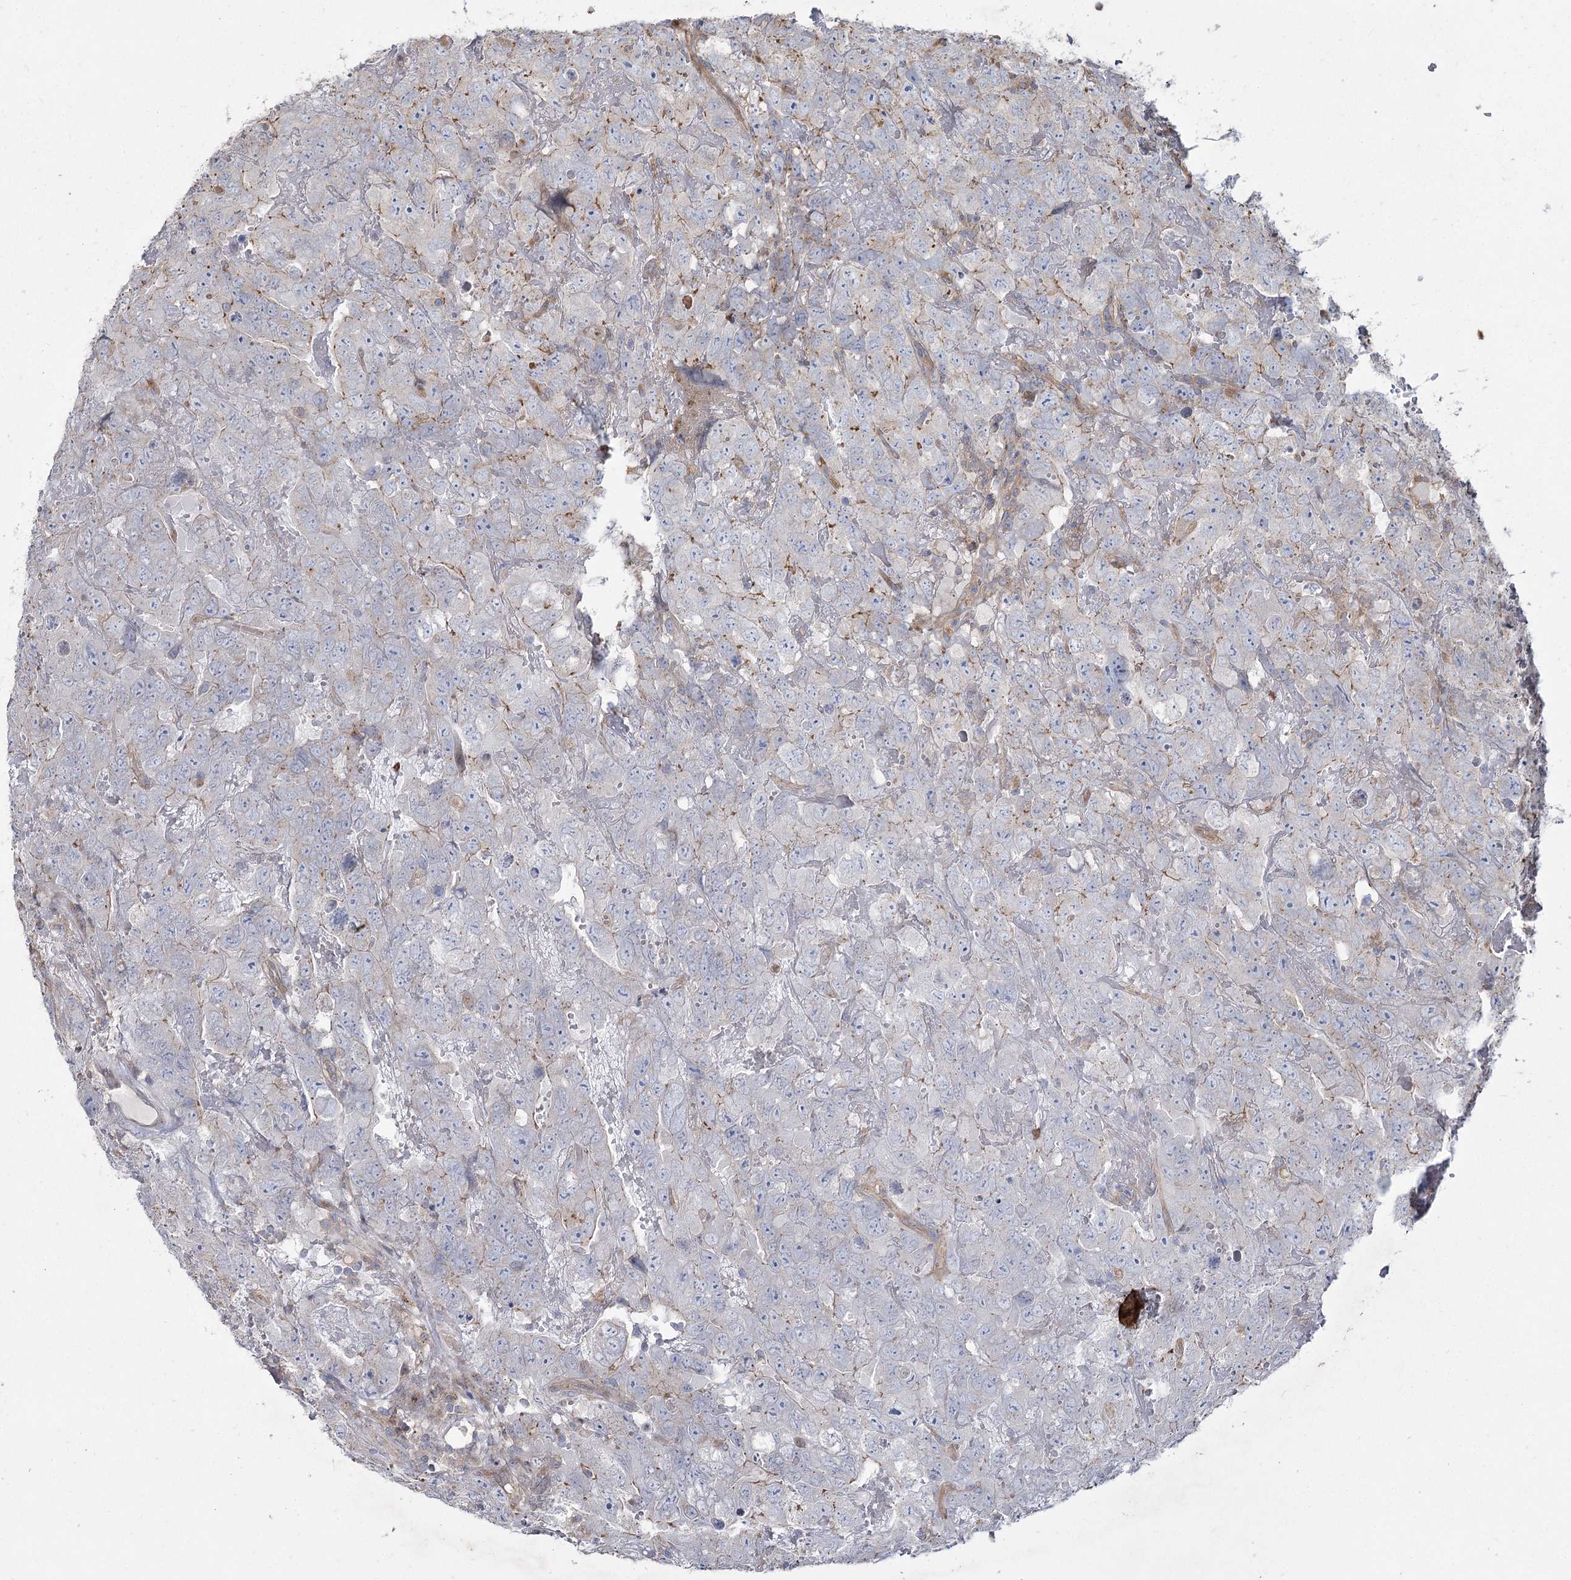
{"staining": {"intensity": "negative", "quantity": "none", "location": "none"}, "tissue": "testis cancer", "cell_type": "Tumor cells", "image_type": "cancer", "snomed": [{"axis": "morphology", "description": "Carcinoma, Embryonal, NOS"}, {"axis": "topography", "description": "Testis"}], "caption": "There is no significant staining in tumor cells of testis embryonal carcinoma.", "gene": "SH3TC1", "patient": {"sex": "male", "age": 45}}